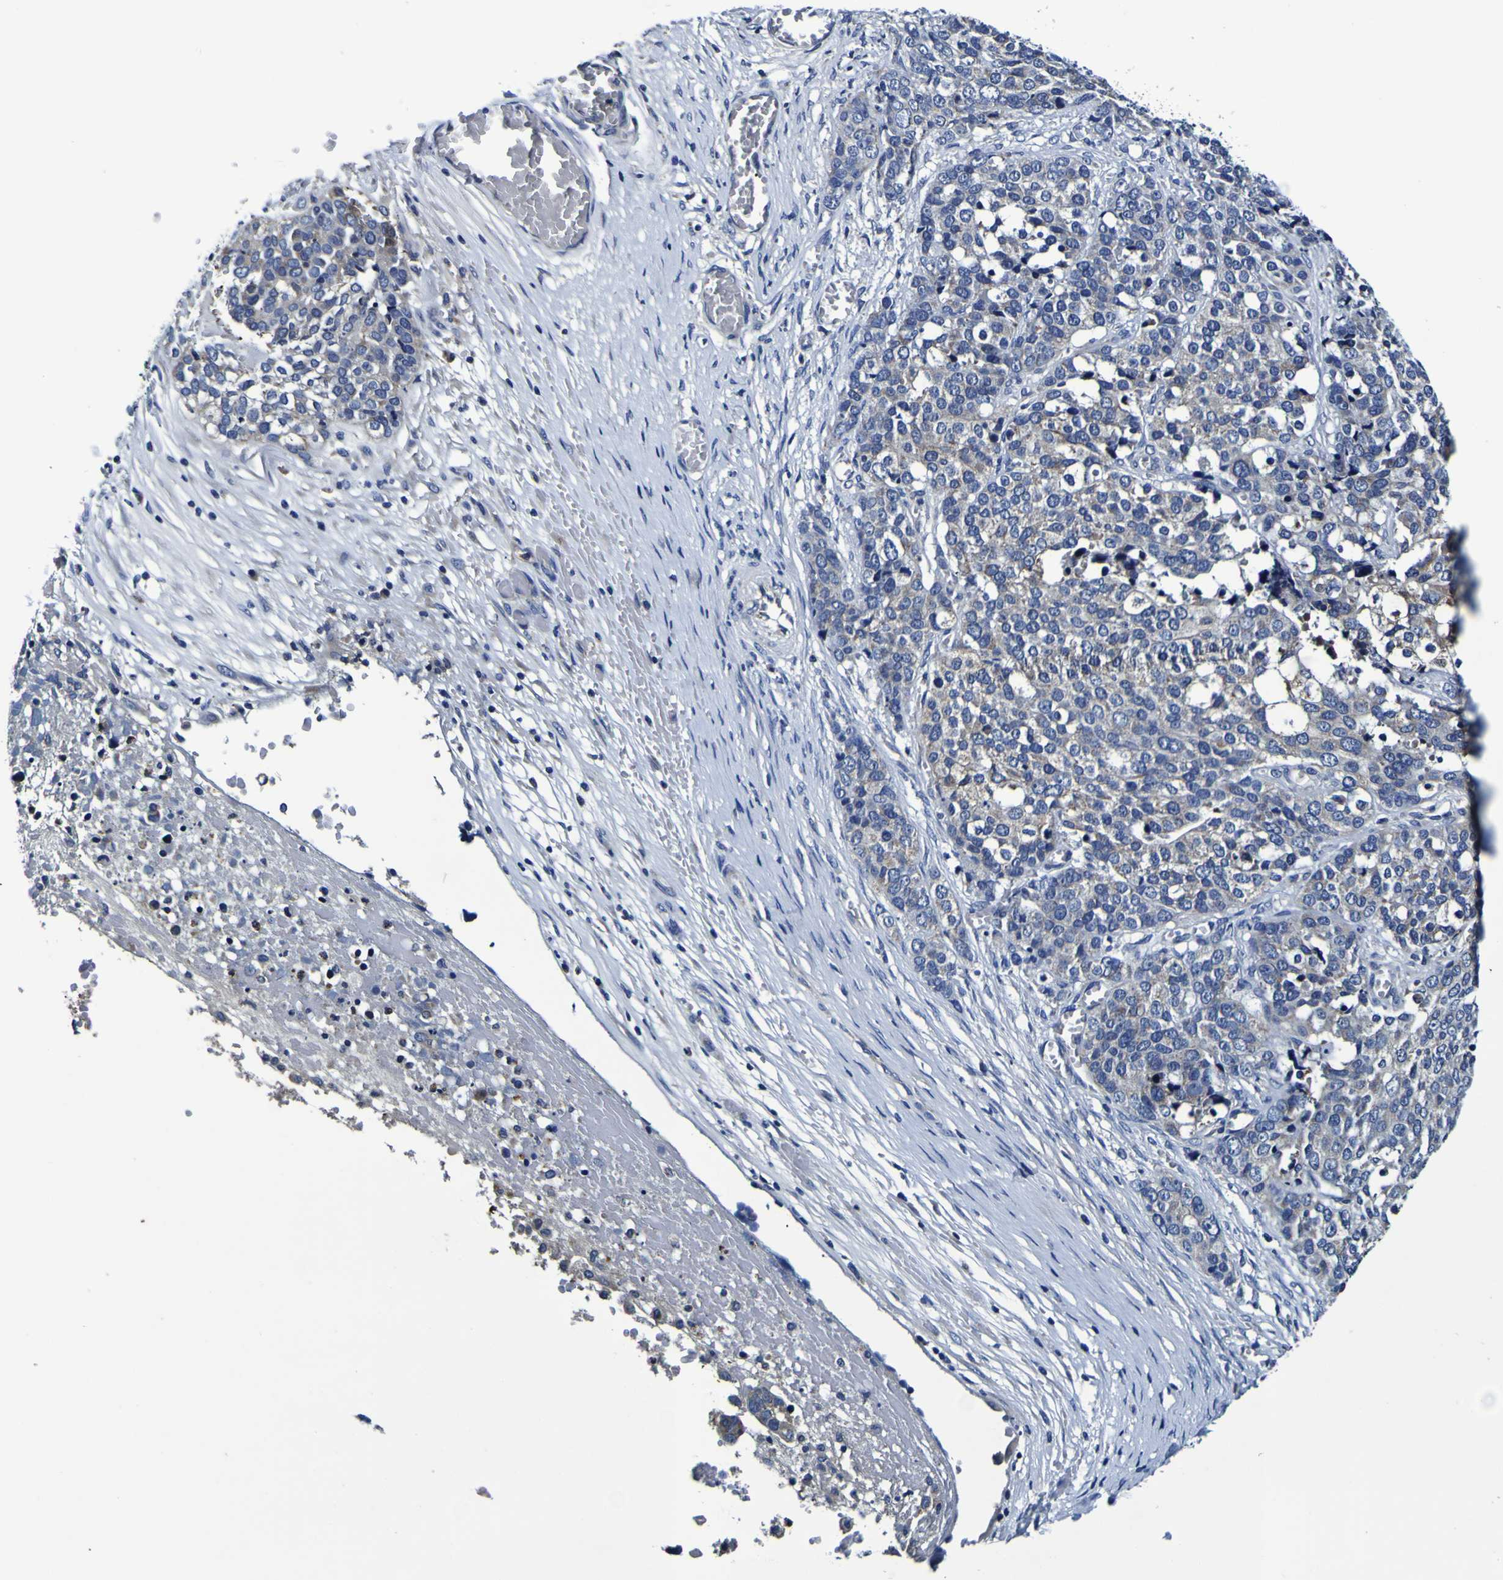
{"staining": {"intensity": "negative", "quantity": "none", "location": "none"}, "tissue": "ovarian cancer", "cell_type": "Tumor cells", "image_type": "cancer", "snomed": [{"axis": "morphology", "description": "Cystadenocarcinoma, serous, NOS"}, {"axis": "topography", "description": "Ovary"}], "caption": "This is an immunohistochemistry (IHC) micrograph of ovarian cancer. There is no staining in tumor cells.", "gene": "PANK4", "patient": {"sex": "female", "age": 44}}